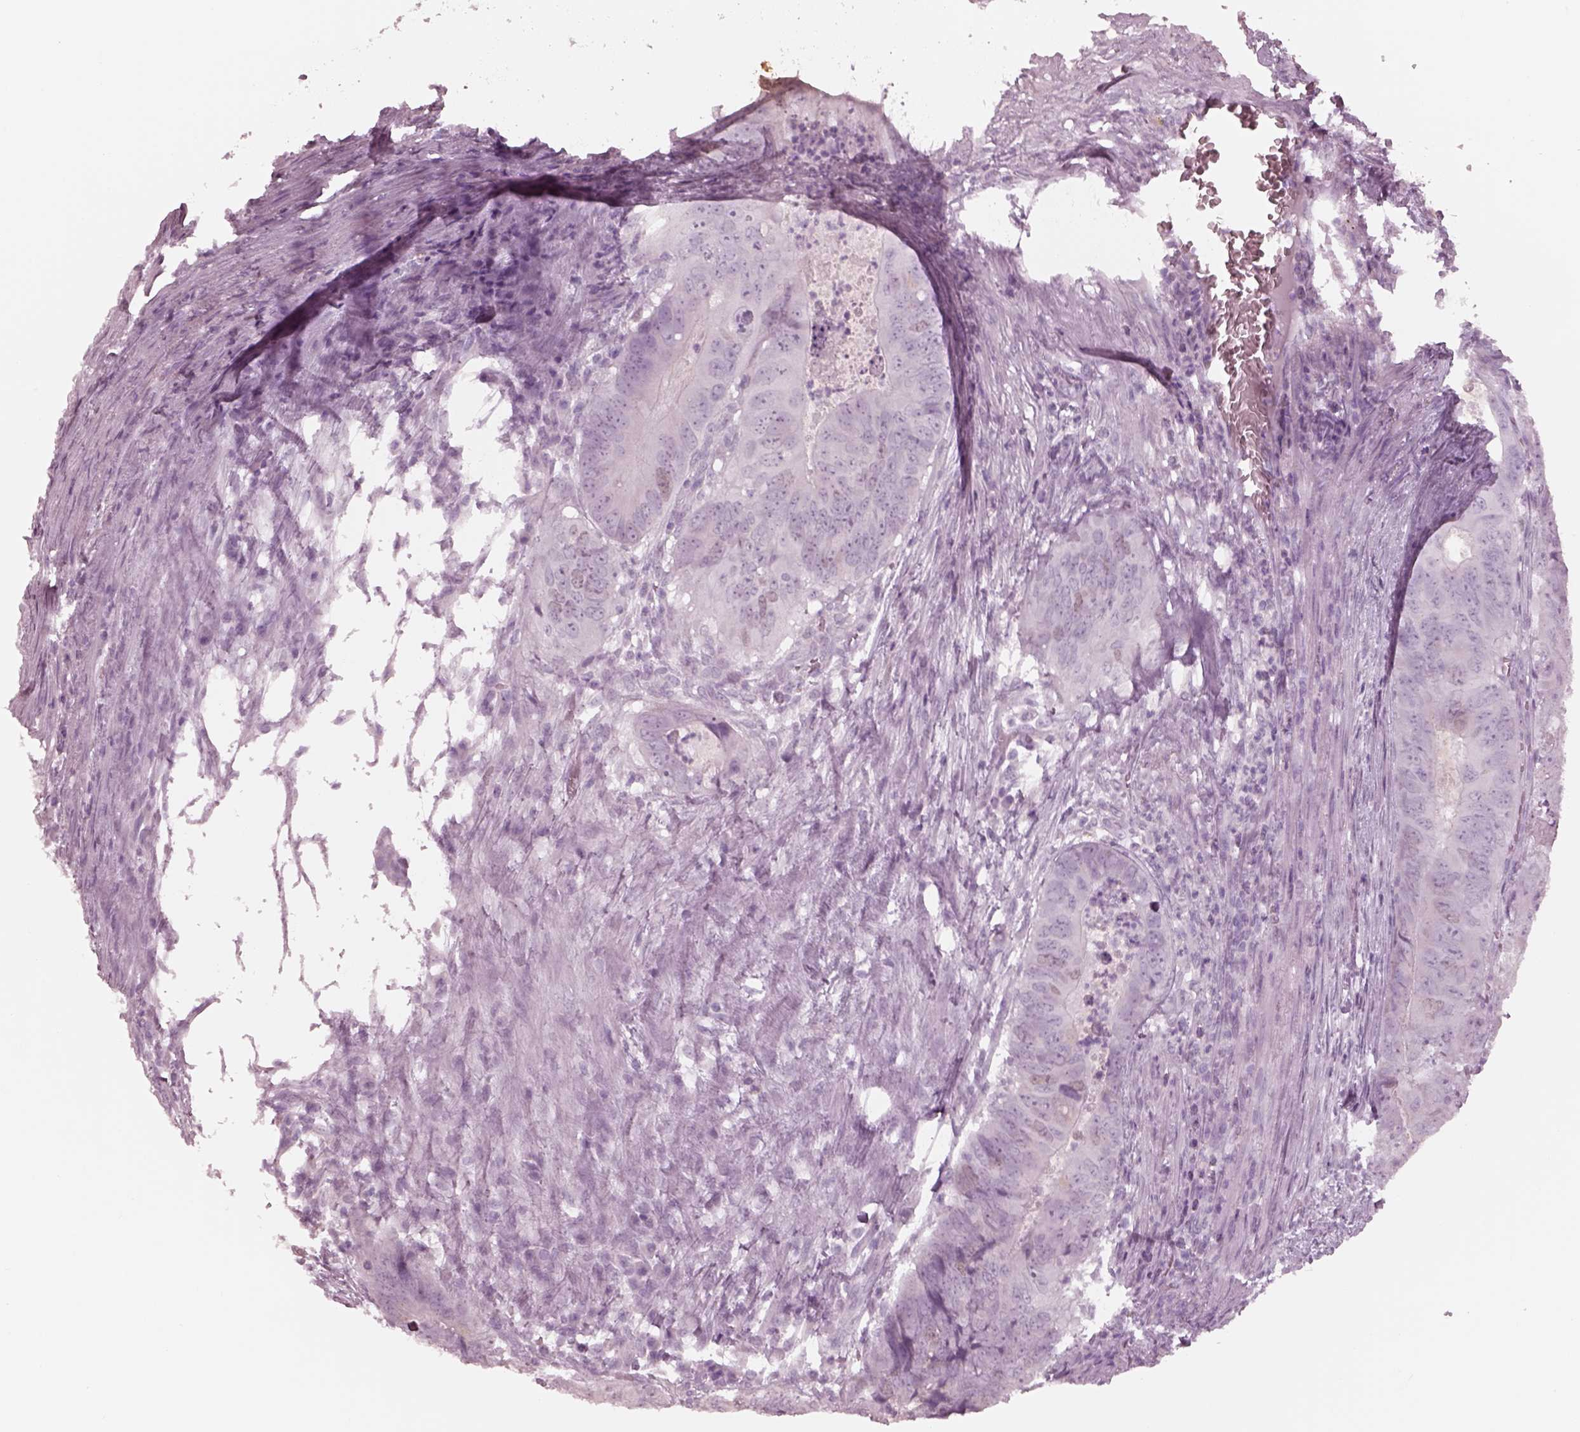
{"staining": {"intensity": "negative", "quantity": "none", "location": "none"}, "tissue": "colorectal cancer", "cell_type": "Tumor cells", "image_type": "cancer", "snomed": [{"axis": "morphology", "description": "Adenocarcinoma, NOS"}, {"axis": "topography", "description": "Colon"}], "caption": "There is no significant positivity in tumor cells of adenocarcinoma (colorectal). (DAB (3,3'-diaminobenzidine) immunohistochemistry (IHC) with hematoxylin counter stain).", "gene": "KRTAP24-1", "patient": {"sex": "male", "age": 79}}